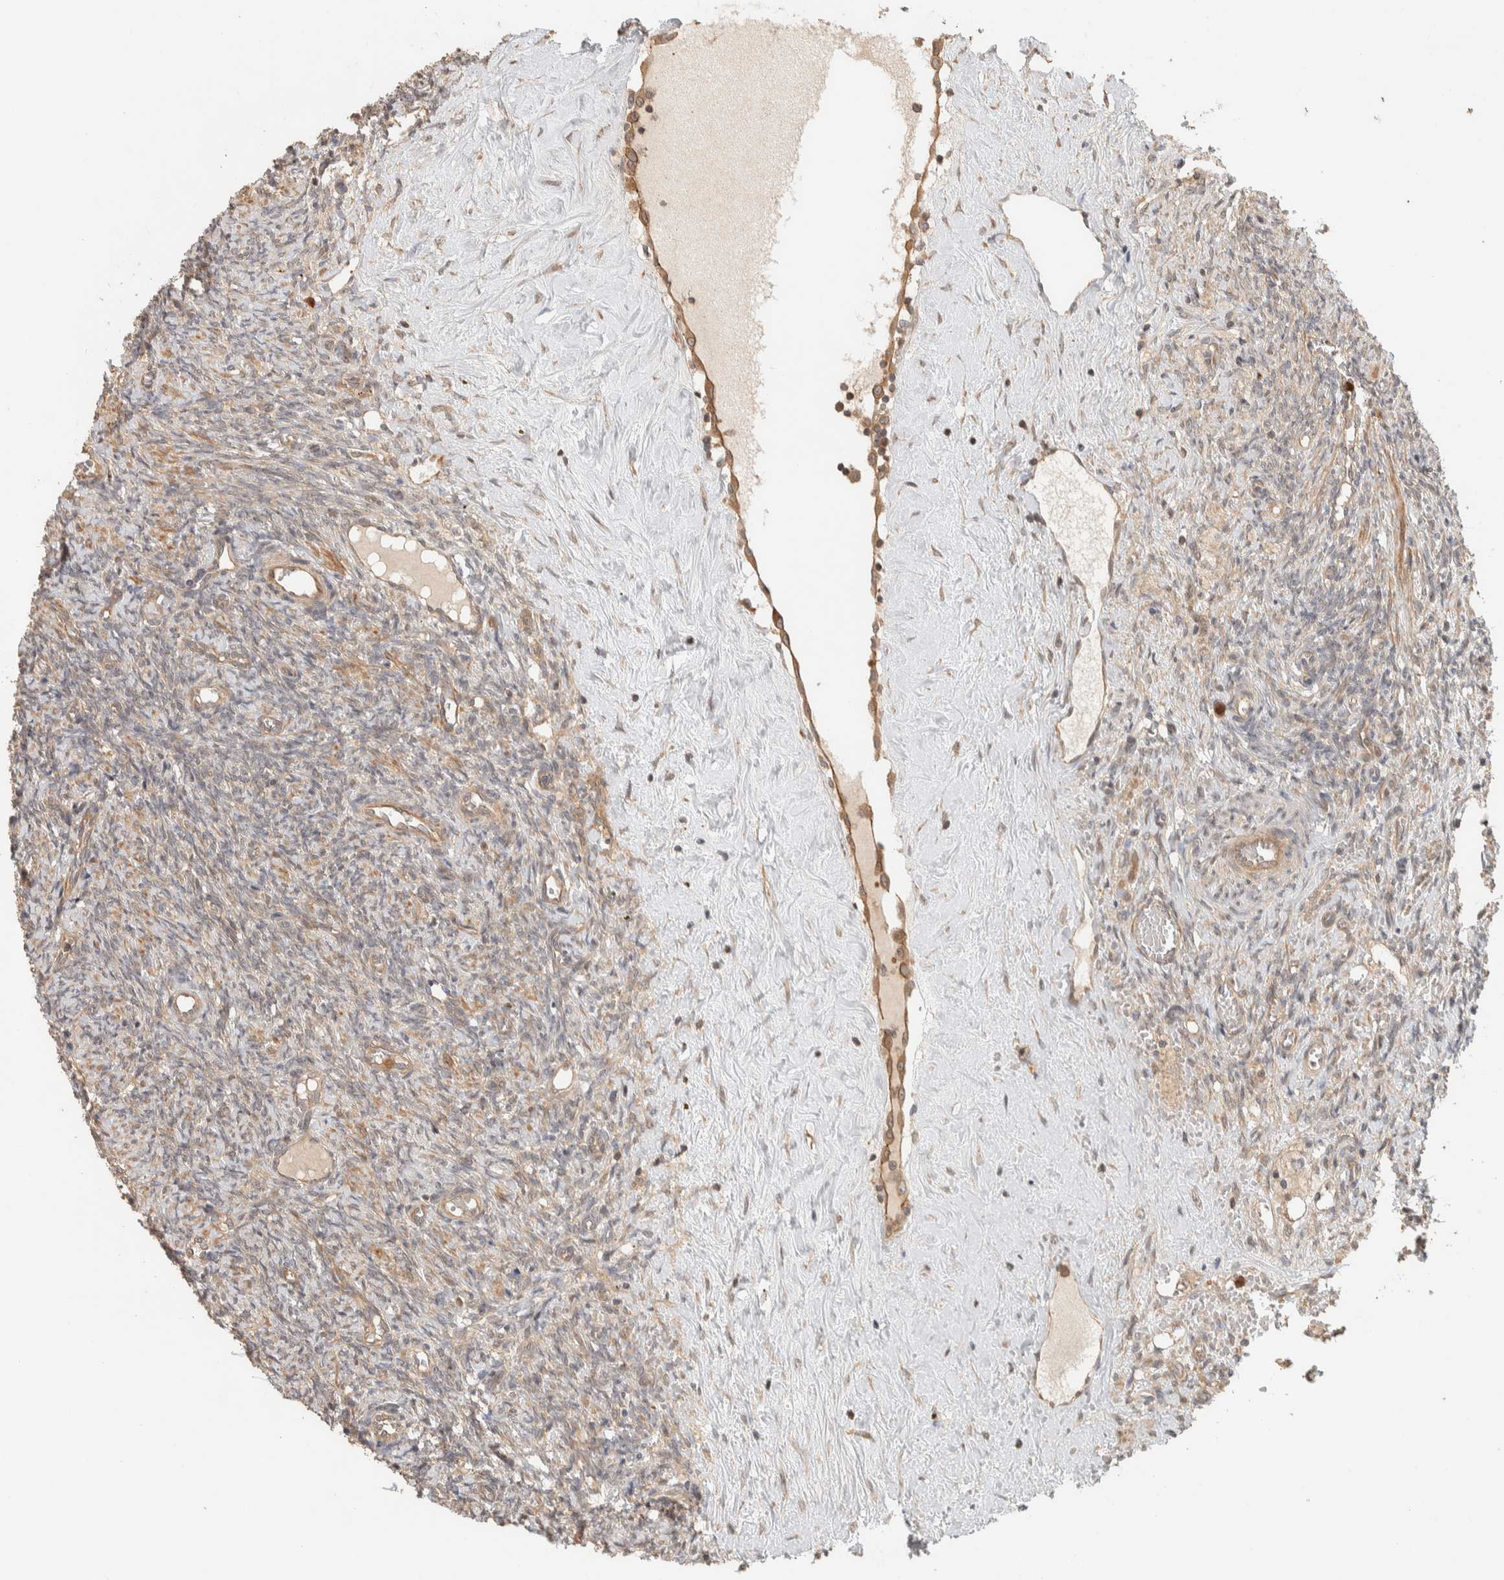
{"staining": {"intensity": "weak", "quantity": "25%-75%", "location": "cytoplasmic/membranous"}, "tissue": "ovary", "cell_type": "Ovarian stroma cells", "image_type": "normal", "snomed": [{"axis": "morphology", "description": "Normal tissue, NOS"}, {"axis": "topography", "description": "Ovary"}], "caption": "Protein staining exhibits weak cytoplasmic/membranous positivity in about 25%-75% of ovarian stroma cells in normal ovary.", "gene": "ADSS2", "patient": {"sex": "female", "age": 41}}